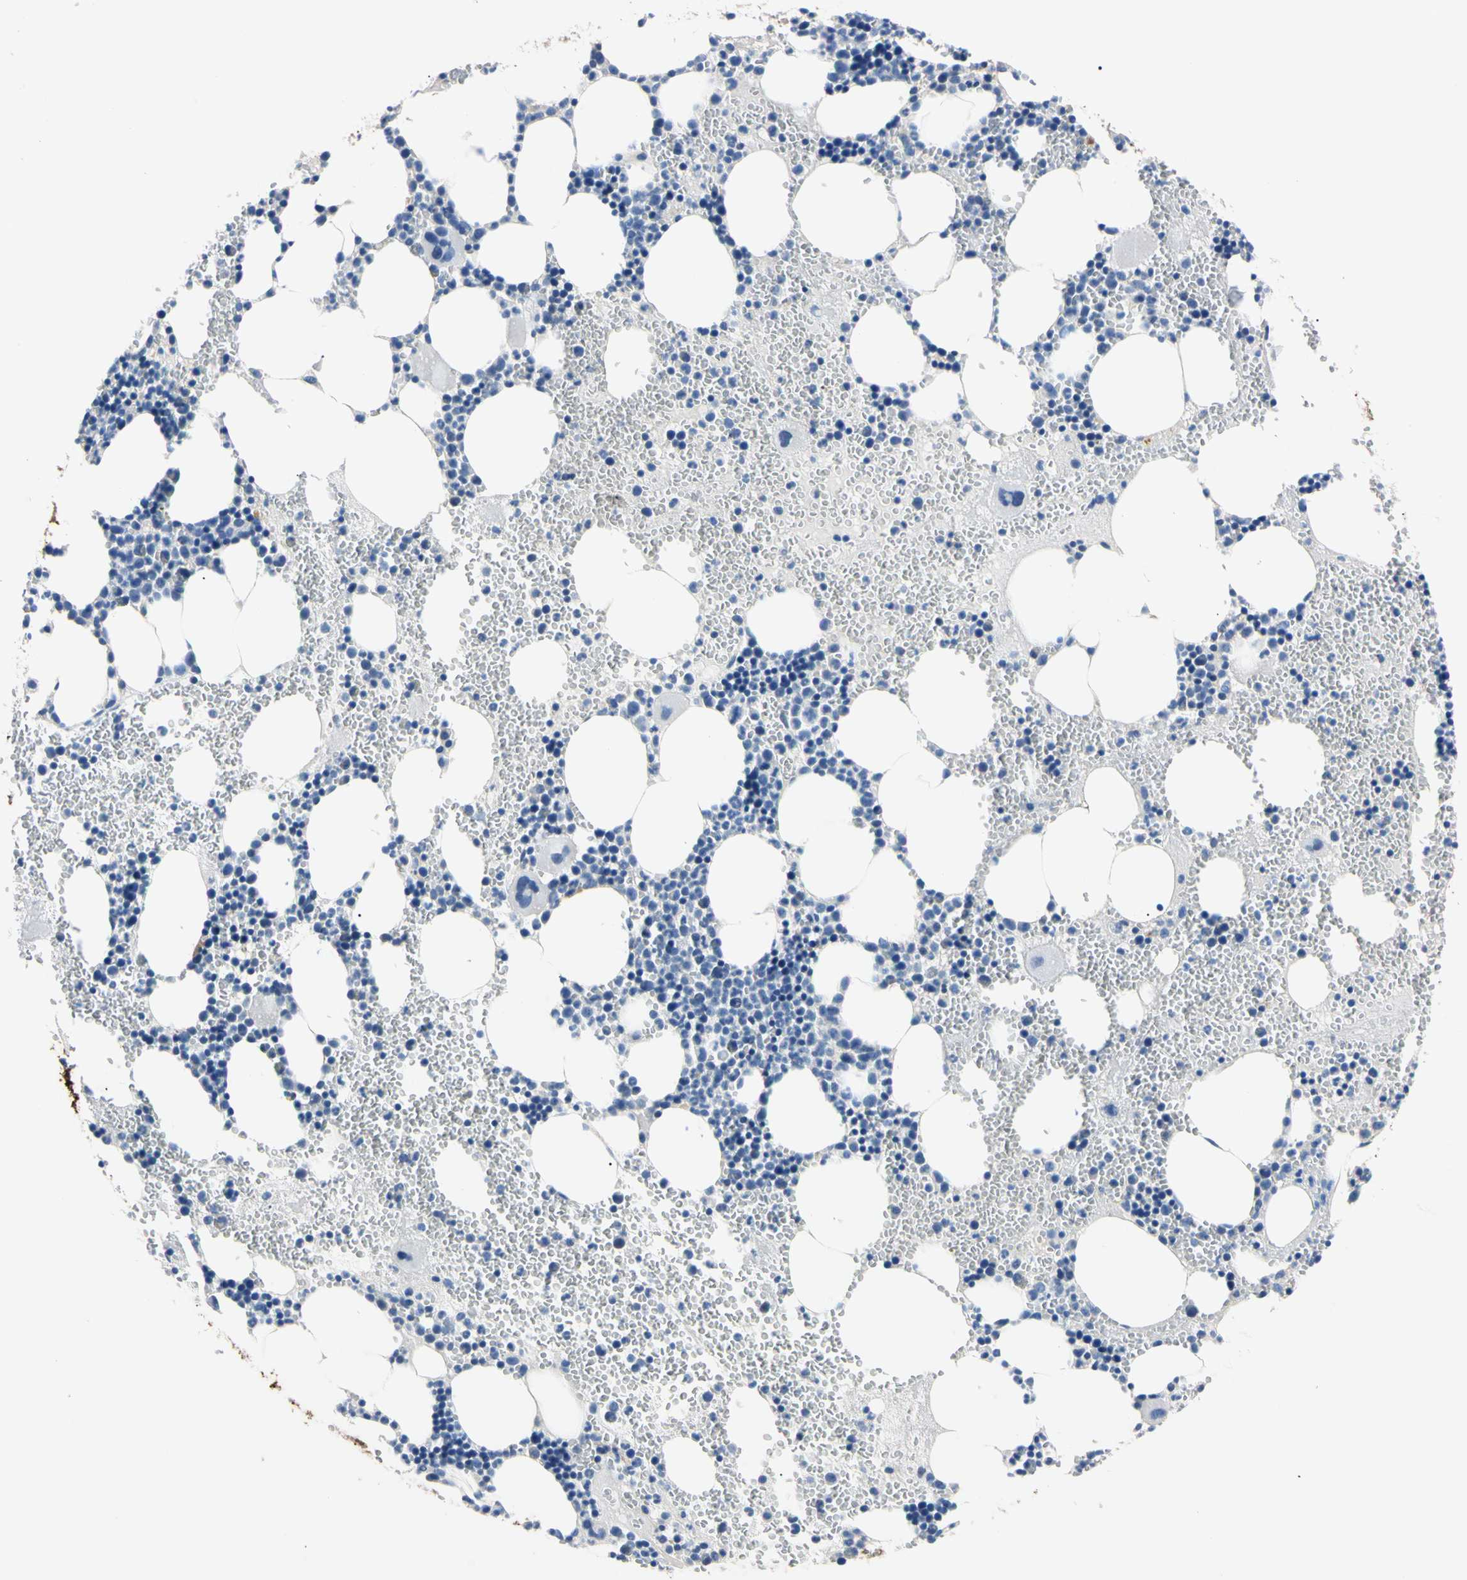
{"staining": {"intensity": "negative", "quantity": "none", "location": "none"}, "tissue": "bone marrow", "cell_type": "Hematopoietic cells", "image_type": "normal", "snomed": [{"axis": "morphology", "description": "Normal tissue, NOS"}, {"axis": "morphology", "description": "Inflammation, NOS"}, {"axis": "topography", "description": "Bone marrow"}], "caption": "This is an immunohistochemistry micrograph of benign human bone marrow. There is no staining in hematopoietic cells.", "gene": "PNKD", "patient": {"sex": "female", "age": 76}}